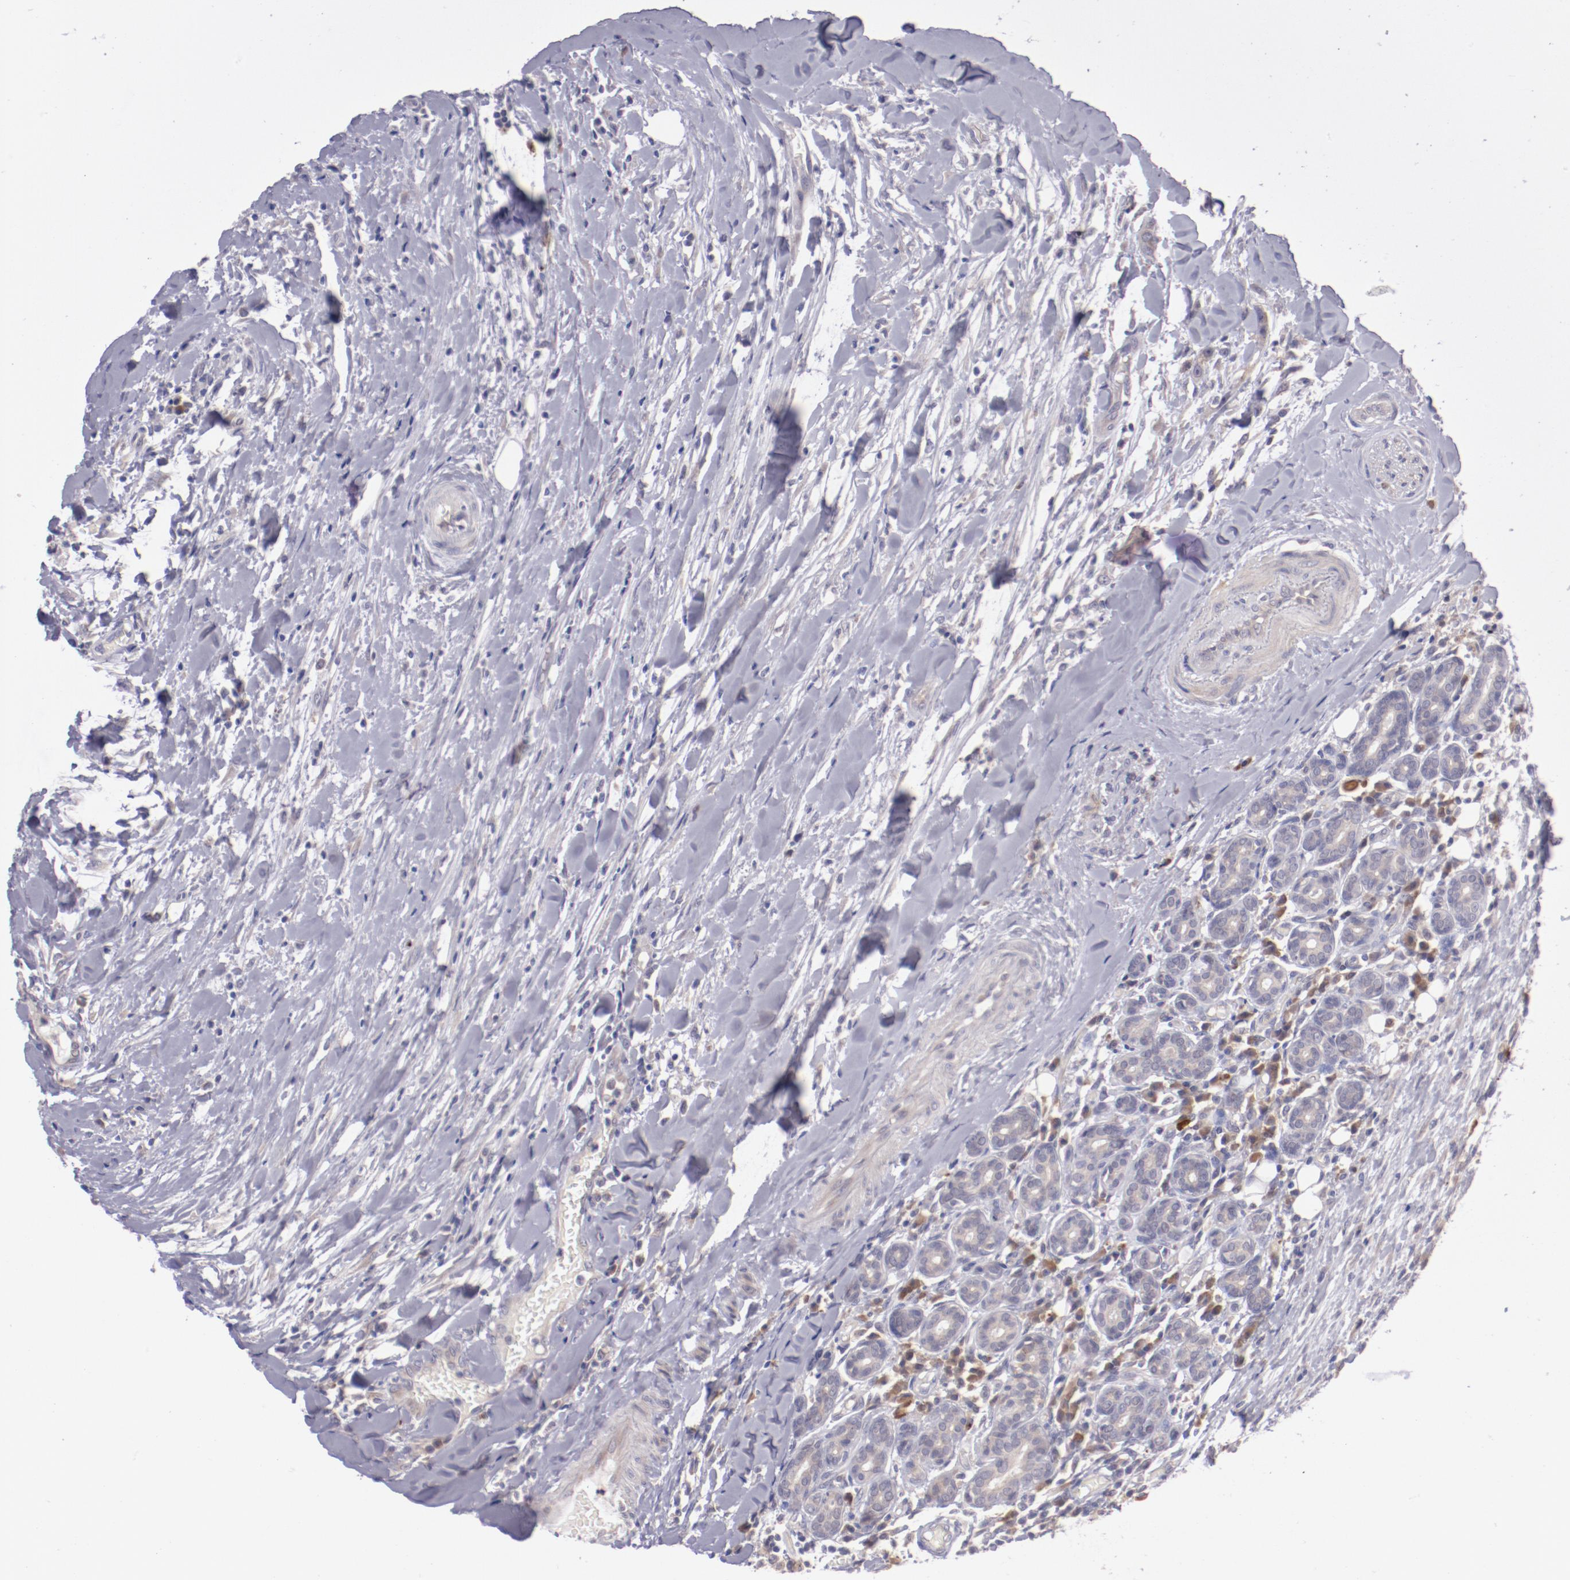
{"staining": {"intensity": "weak", "quantity": "25%-75%", "location": "cytoplasmic/membranous"}, "tissue": "head and neck cancer", "cell_type": "Tumor cells", "image_type": "cancer", "snomed": [{"axis": "morphology", "description": "Neoplasm, malignant, NOS"}, {"axis": "topography", "description": "Salivary gland"}, {"axis": "topography", "description": "Head-Neck"}], "caption": "Weak cytoplasmic/membranous staining is identified in about 25%-75% of tumor cells in head and neck cancer (neoplasm (malignant)).", "gene": "TRAF3", "patient": {"sex": "male", "age": 43}}